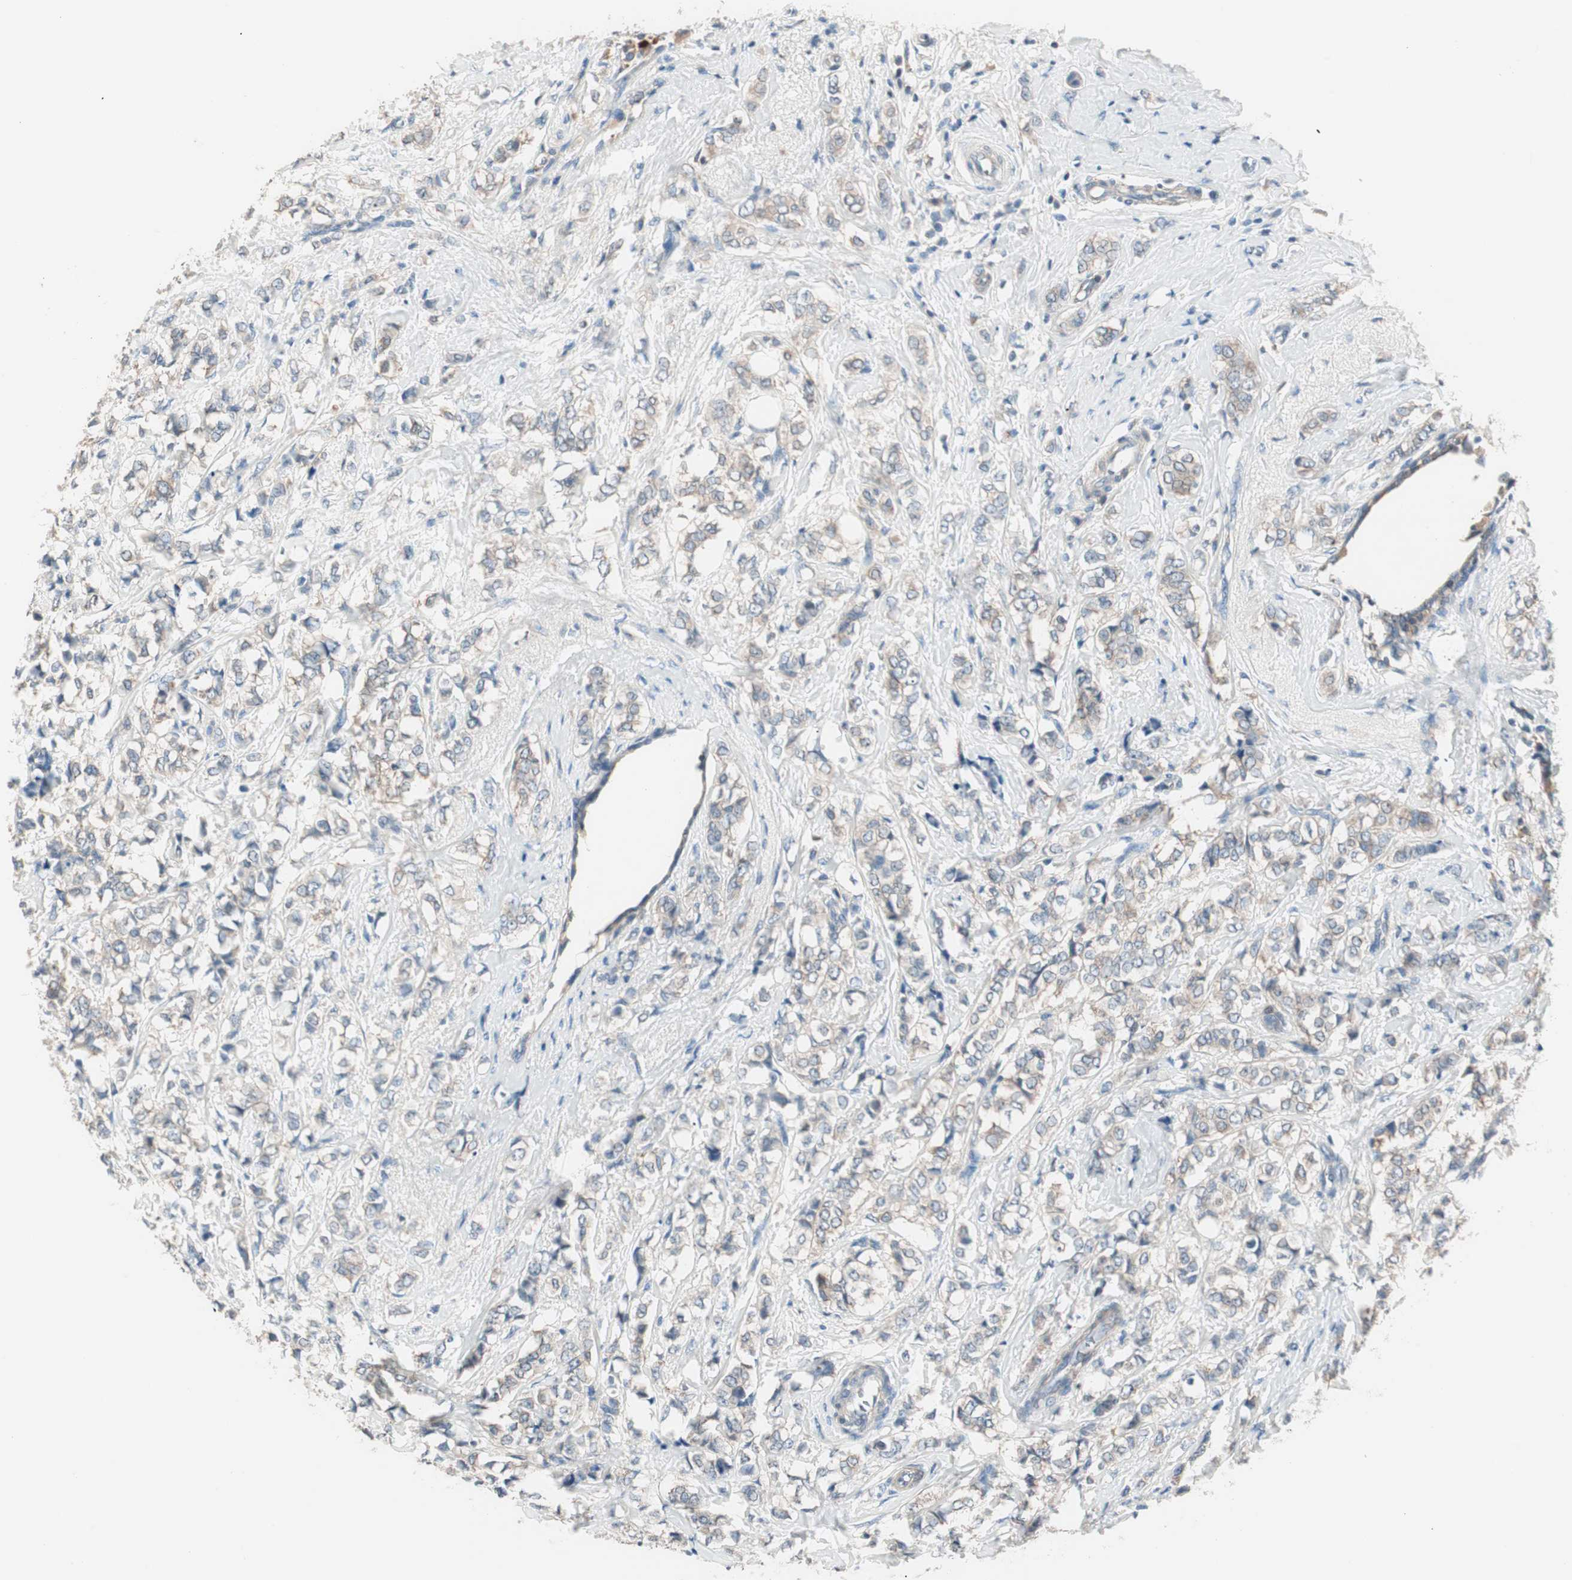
{"staining": {"intensity": "weak", "quantity": "<25%", "location": "cytoplasmic/membranous"}, "tissue": "breast cancer", "cell_type": "Tumor cells", "image_type": "cancer", "snomed": [{"axis": "morphology", "description": "Lobular carcinoma"}, {"axis": "topography", "description": "Breast"}], "caption": "A photomicrograph of breast lobular carcinoma stained for a protein shows no brown staining in tumor cells.", "gene": "RAD54B", "patient": {"sex": "female", "age": 60}}